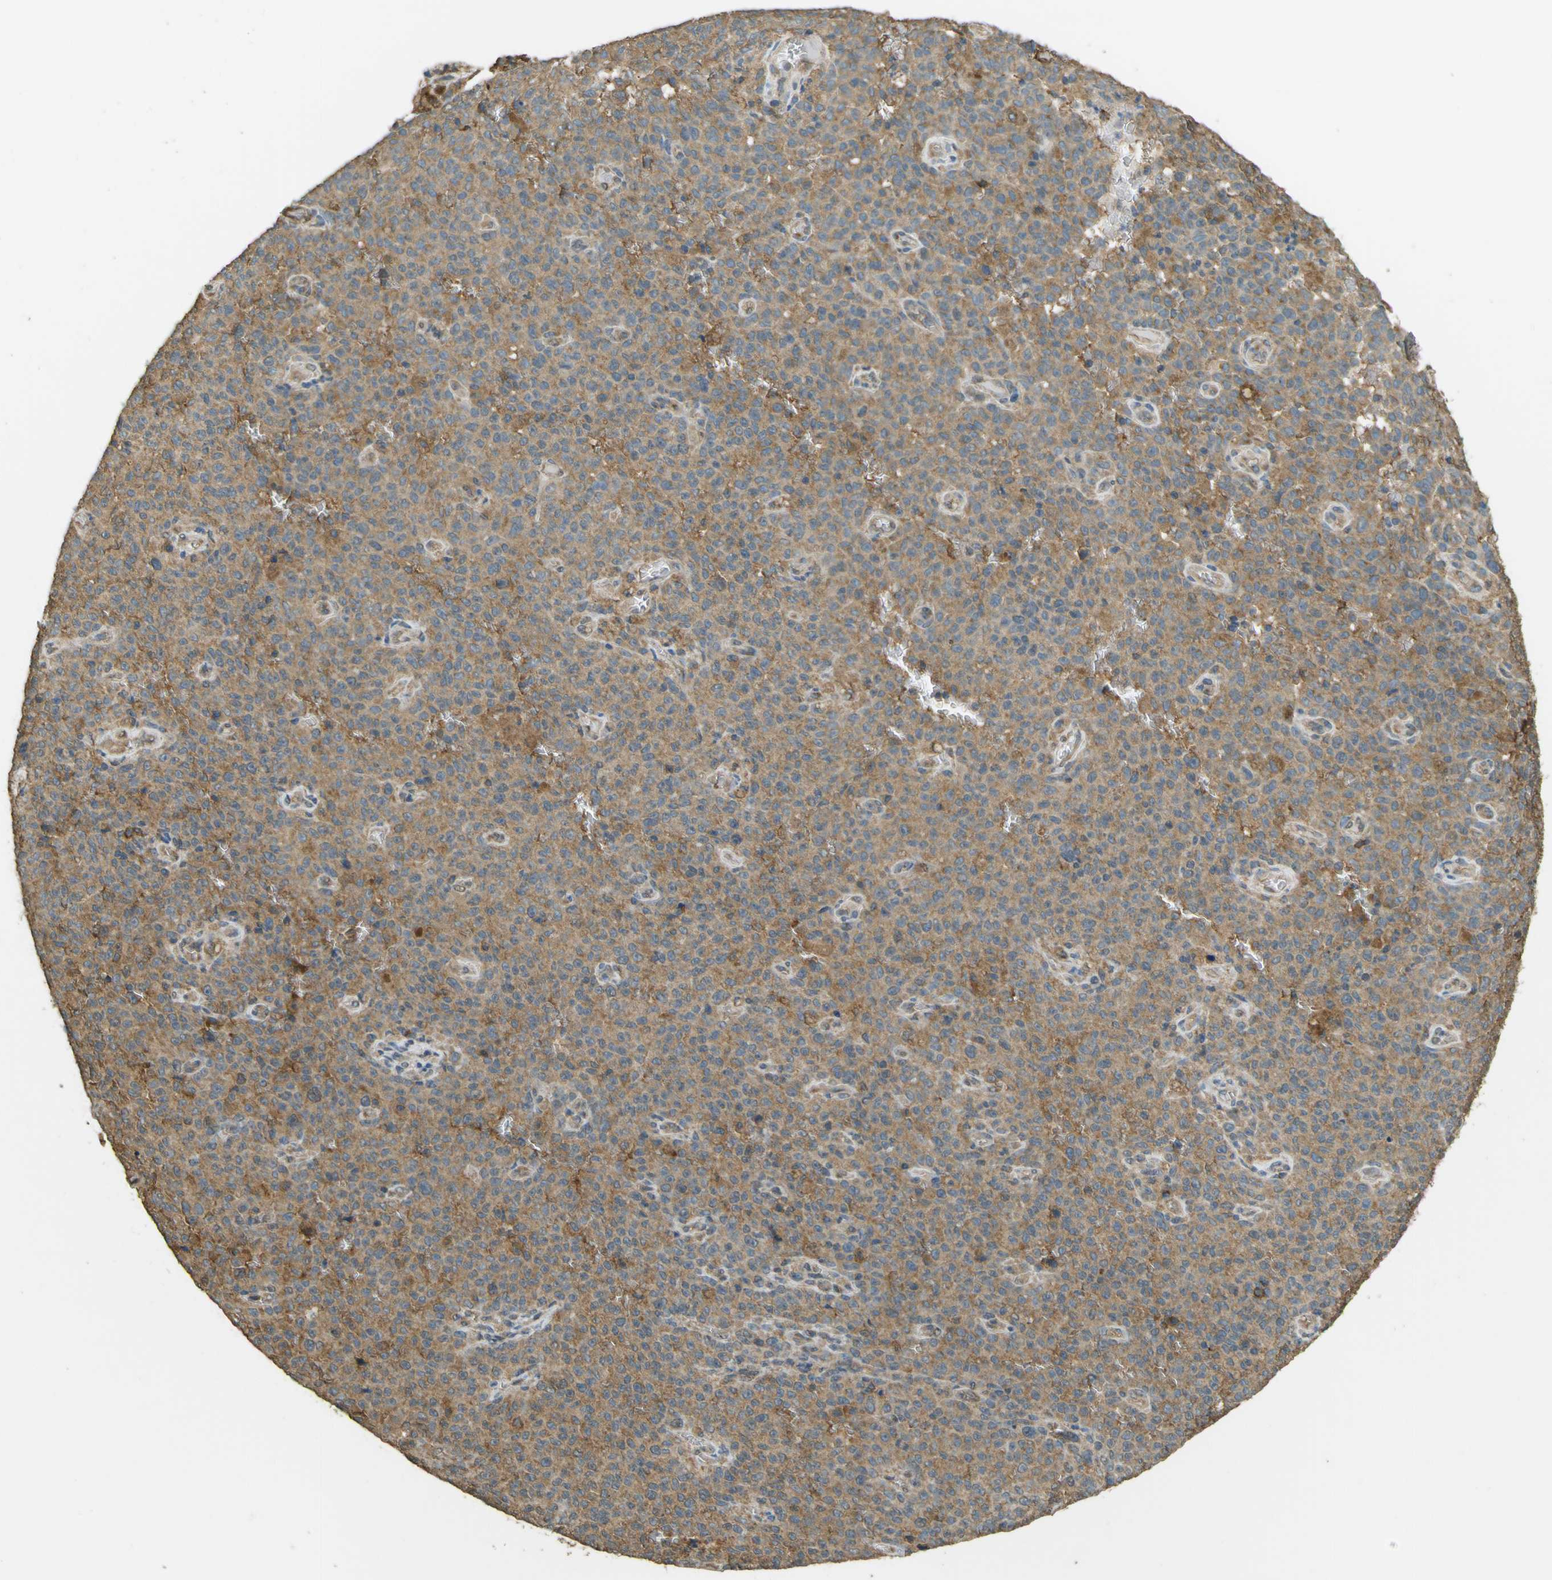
{"staining": {"intensity": "moderate", "quantity": ">75%", "location": "cytoplasmic/membranous"}, "tissue": "melanoma", "cell_type": "Tumor cells", "image_type": "cancer", "snomed": [{"axis": "morphology", "description": "Malignant melanoma, NOS"}, {"axis": "topography", "description": "Skin"}], "caption": "Brown immunohistochemical staining in melanoma reveals moderate cytoplasmic/membranous positivity in approximately >75% of tumor cells. The staining was performed using DAB to visualize the protein expression in brown, while the nuclei were stained in blue with hematoxylin (Magnification: 20x).", "gene": "GOLGA1", "patient": {"sex": "female", "age": 82}}